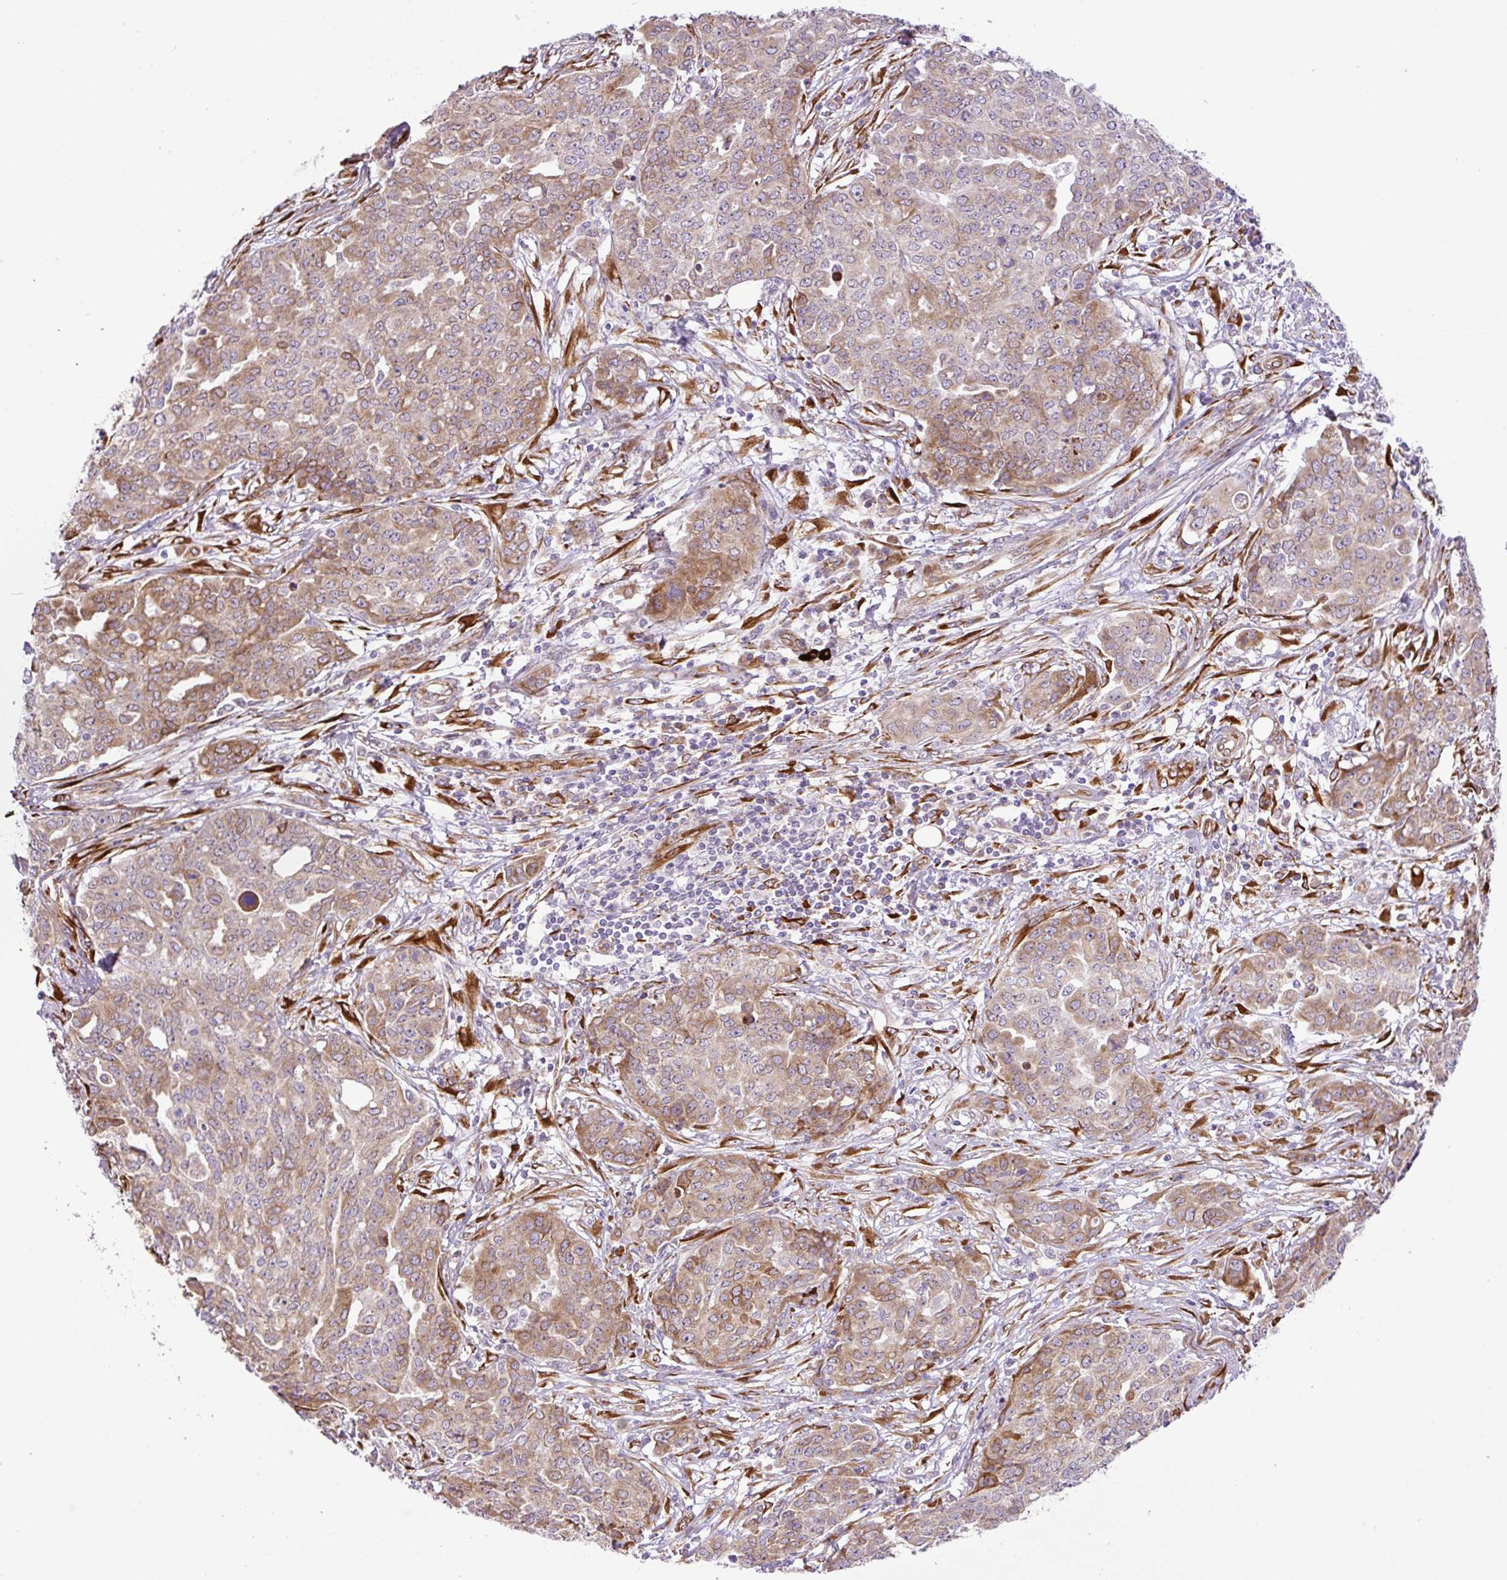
{"staining": {"intensity": "moderate", "quantity": "25%-75%", "location": "cytoplasmic/membranous"}, "tissue": "ovarian cancer", "cell_type": "Tumor cells", "image_type": "cancer", "snomed": [{"axis": "morphology", "description": "Cystadenocarcinoma, serous, NOS"}, {"axis": "topography", "description": "Soft tissue"}, {"axis": "topography", "description": "Ovary"}], "caption": "Ovarian cancer (serous cystadenocarcinoma) was stained to show a protein in brown. There is medium levels of moderate cytoplasmic/membranous expression in about 25%-75% of tumor cells. (DAB IHC with brightfield microscopy, high magnification).", "gene": "RAB30", "patient": {"sex": "female", "age": 57}}